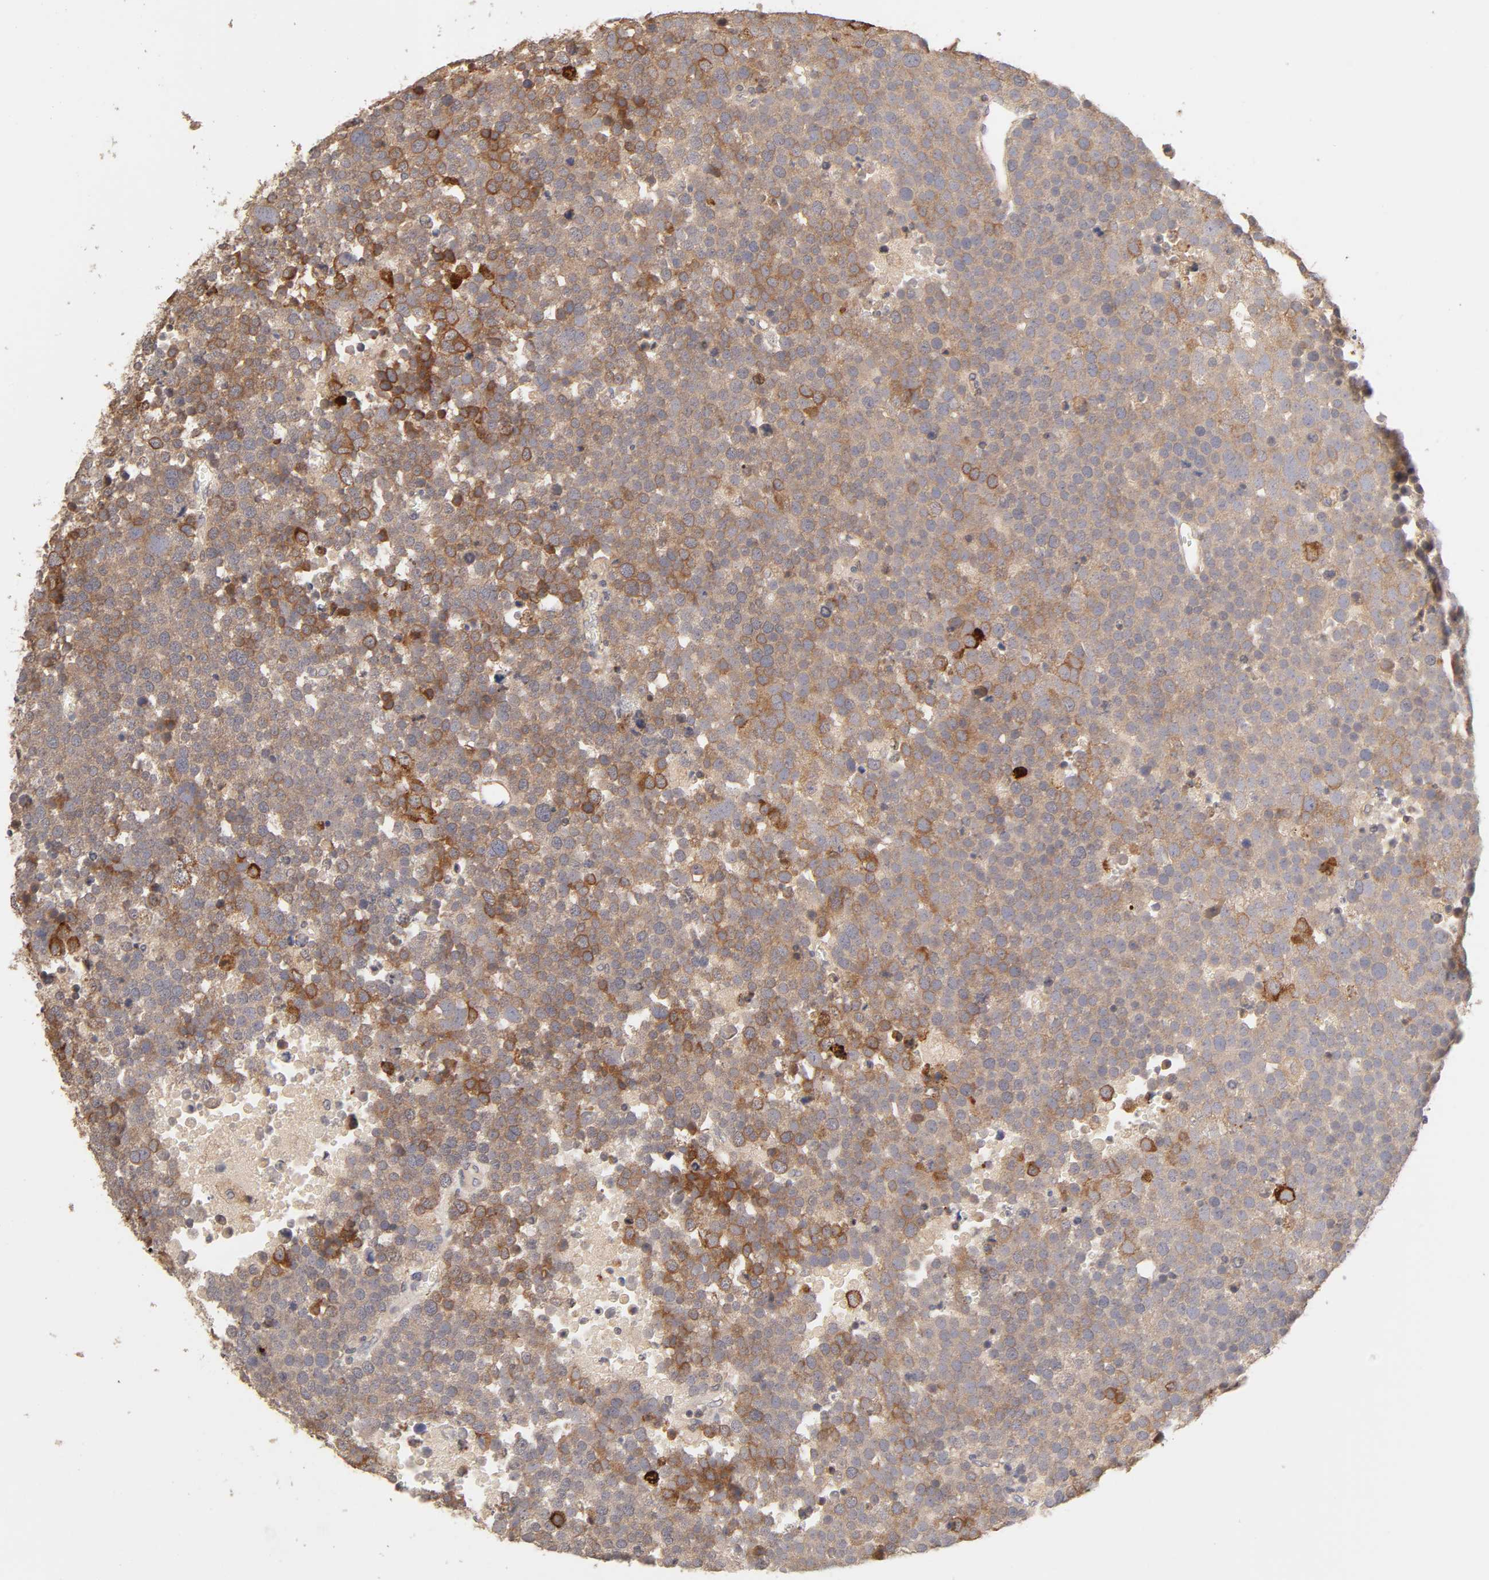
{"staining": {"intensity": "strong", "quantity": "<25%", "location": "cytoplasmic/membranous"}, "tissue": "testis cancer", "cell_type": "Tumor cells", "image_type": "cancer", "snomed": [{"axis": "morphology", "description": "Seminoma, NOS"}, {"axis": "topography", "description": "Testis"}], "caption": "A medium amount of strong cytoplasmic/membranous staining is appreciated in approximately <25% of tumor cells in seminoma (testis) tissue.", "gene": "AP1G2", "patient": {"sex": "male", "age": 71}}